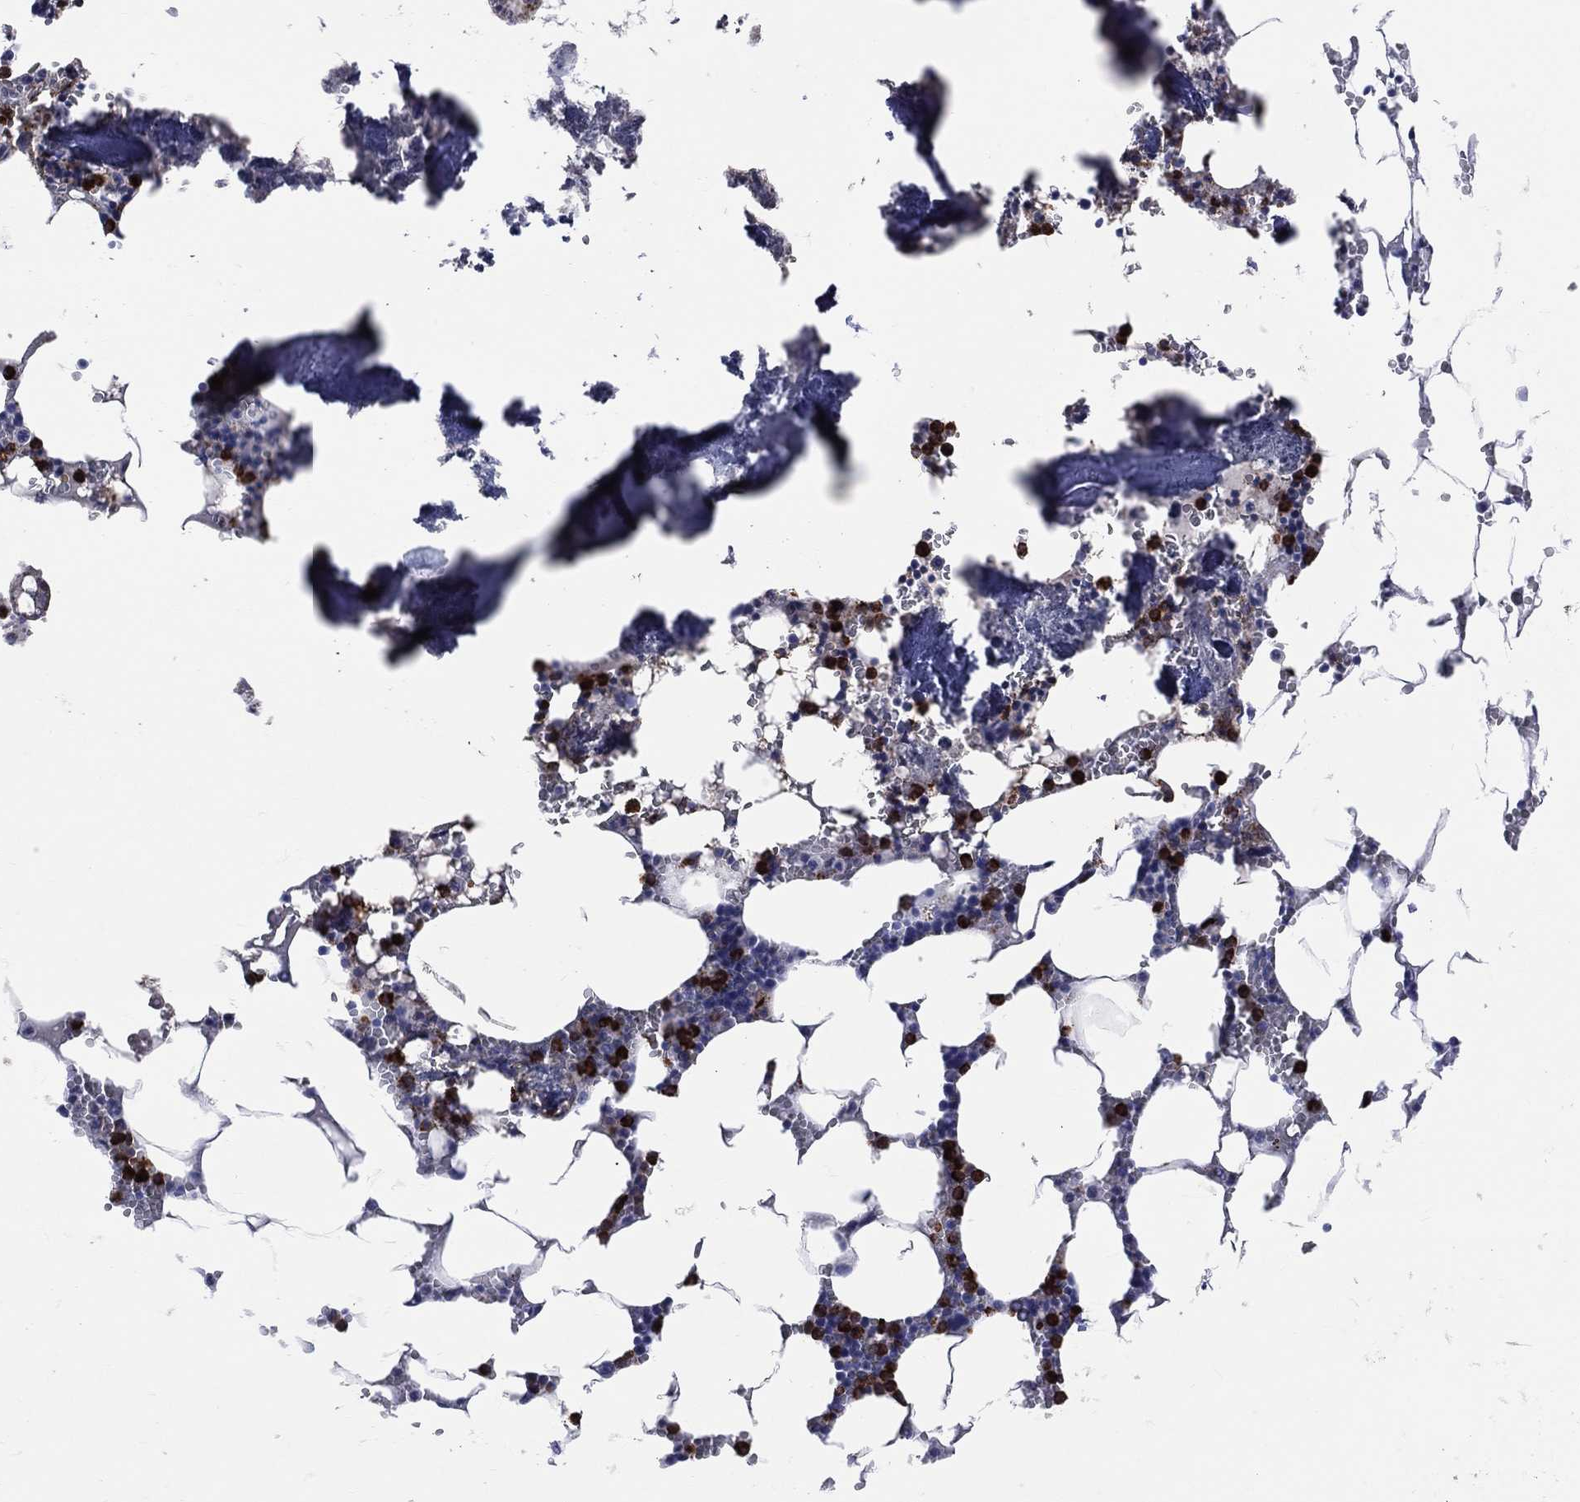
{"staining": {"intensity": "strong", "quantity": "<25%", "location": "cytoplasmic/membranous"}, "tissue": "bone marrow", "cell_type": "Hematopoietic cells", "image_type": "normal", "snomed": [{"axis": "morphology", "description": "Normal tissue, NOS"}, {"axis": "topography", "description": "Bone marrow"}], "caption": "The image shows immunohistochemical staining of normal bone marrow. There is strong cytoplasmic/membranous staining is appreciated in about <25% of hematopoietic cells.", "gene": "PGLYRP1", "patient": {"sex": "female", "age": 64}}